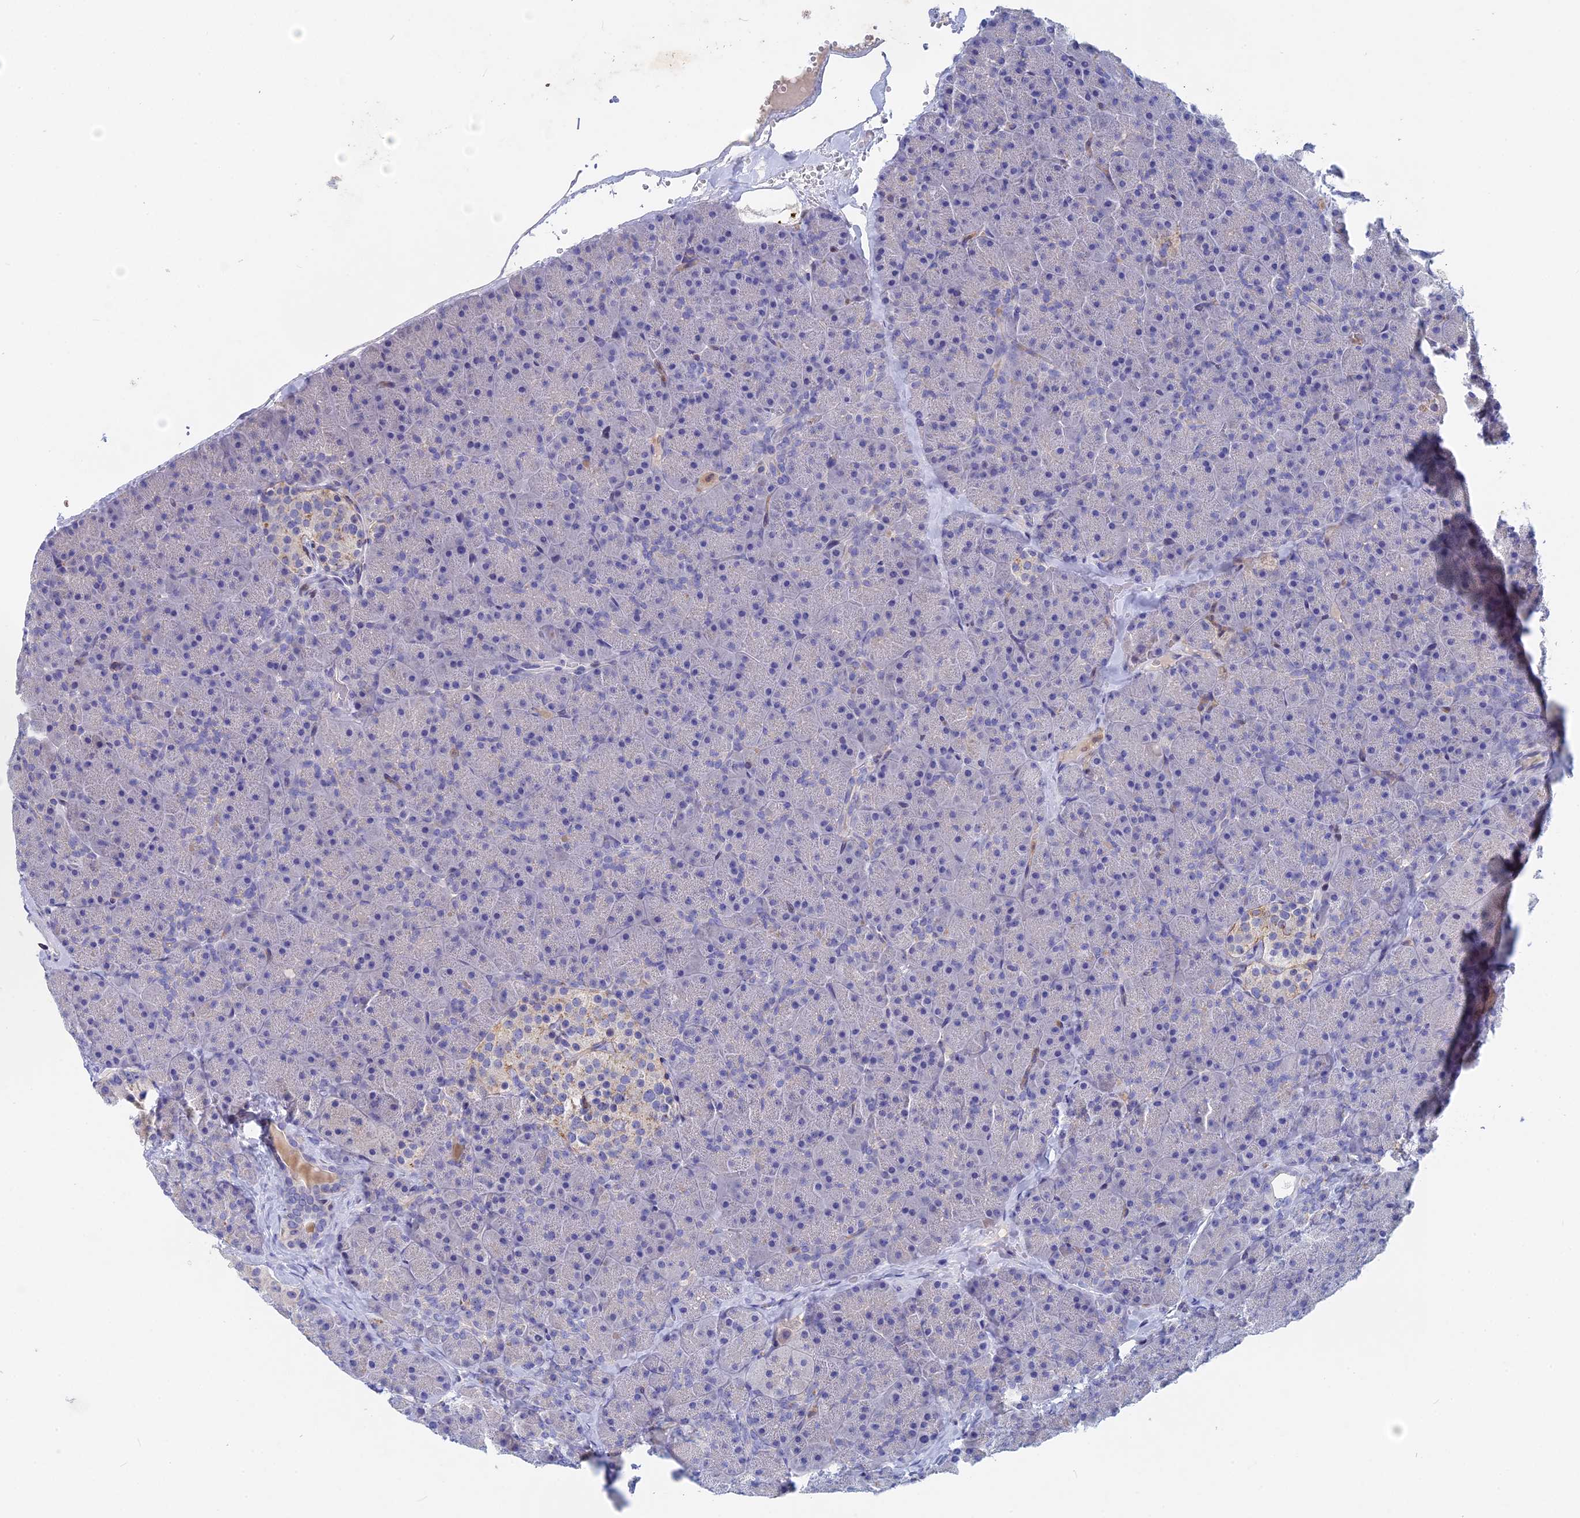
{"staining": {"intensity": "negative", "quantity": "none", "location": "none"}, "tissue": "pancreas", "cell_type": "Exocrine glandular cells", "image_type": "normal", "snomed": [{"axis": "morphology", "description": "Normal tissue, NOS"}, {"axis": "topography", "description": "Pancreas"}], "caption": "Immunohistochemistry (IHC) of normal pancreas shows no staining in exocrine glandular cells.", "gene": "ACP7", "patient": {"sex": "male", "age": 36}}